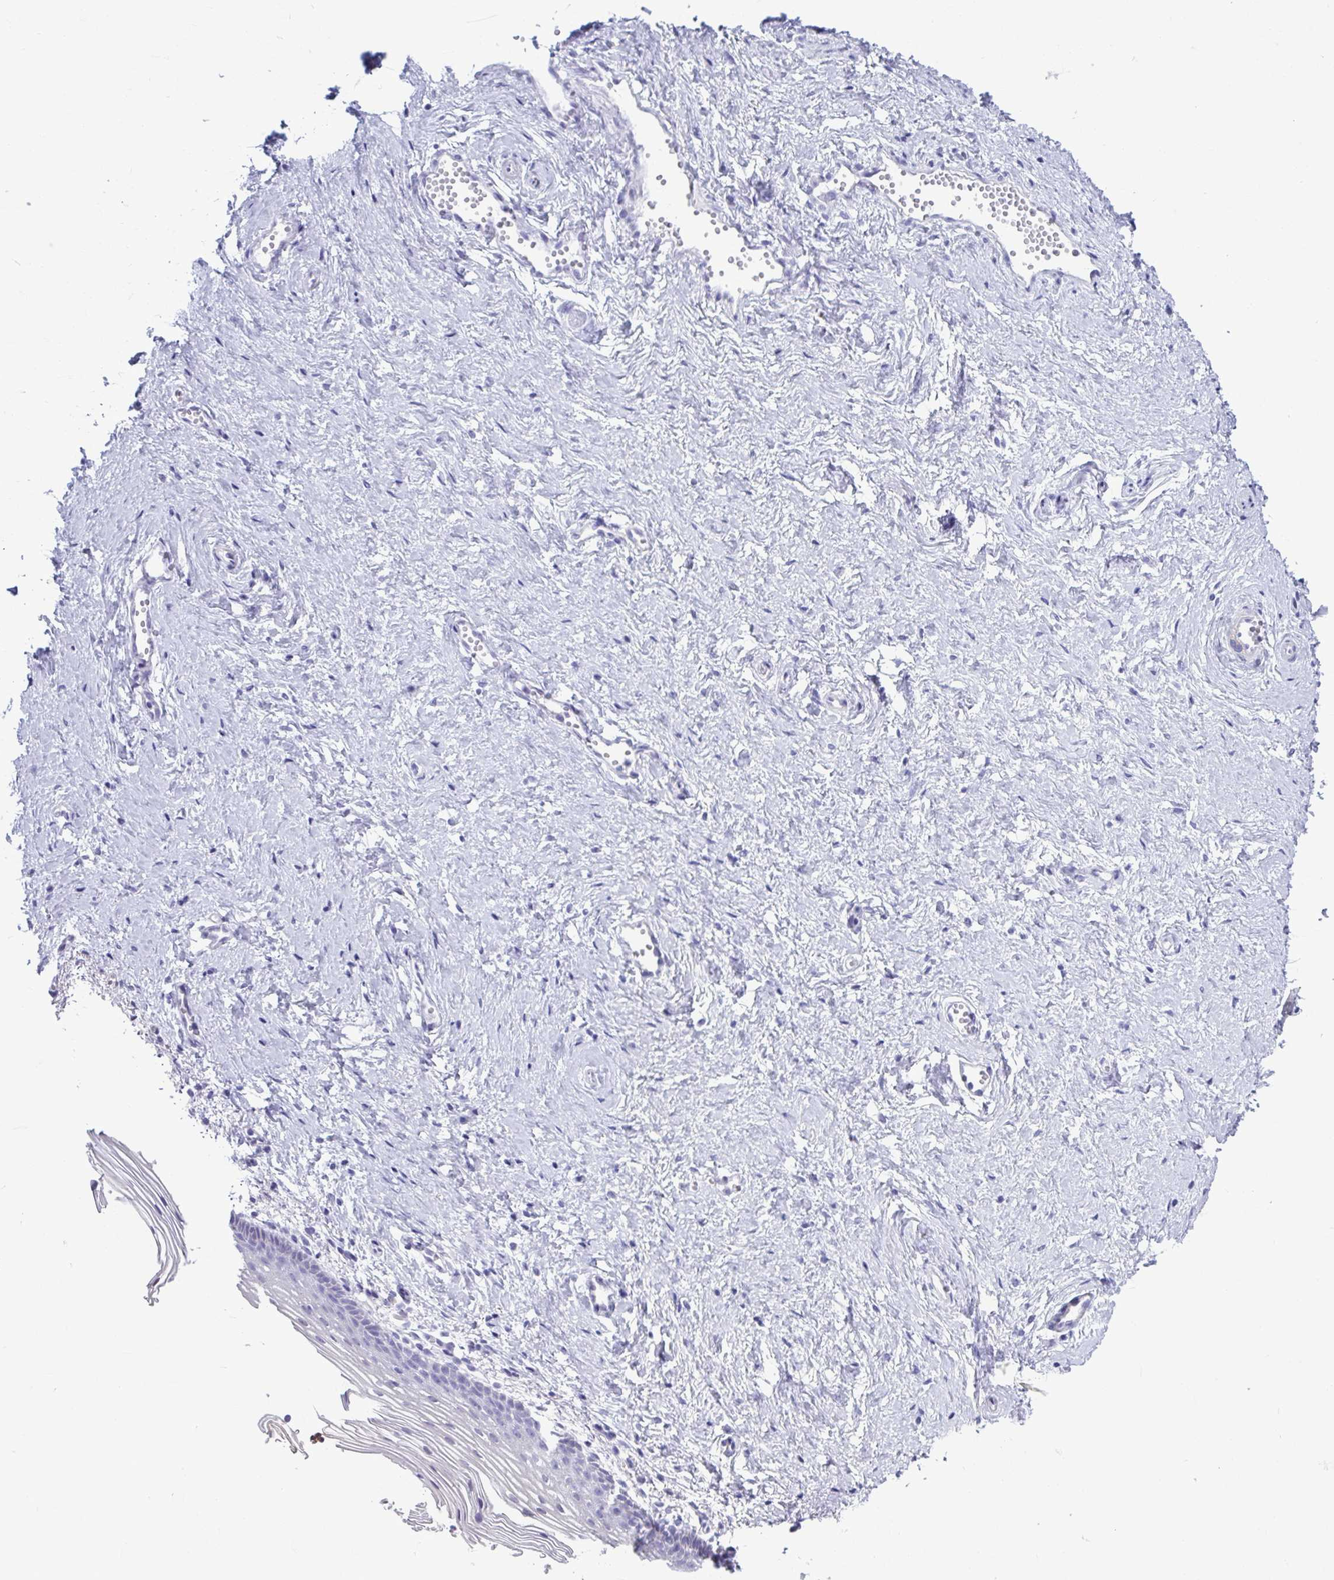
{"staining": {"intensity": "negative", "quantity": "none", "location": "none"}, "tissue": "vagina", "cell_type": "Squamous epithelial cells", "image_type": "normal", "snomed": [{"axis": "morphology", "description": "Normal tissue, NOS"}, {"axis": "topography", "description": "Vagina"}], "caption": "High magnification brightfield microscopy of benign vagina stained with DAB (3,3'-diaminobenzidine) (brown) and counterstained with hematoxylin (blue): squamous epithelial cells show no significant expression. (Brightfield microscopy of DAB (3,3'-diaminobenzidine) IHC at high magnification).", "gene": "SERPINI1", "patient": {"sex": "female", "age": 56}}